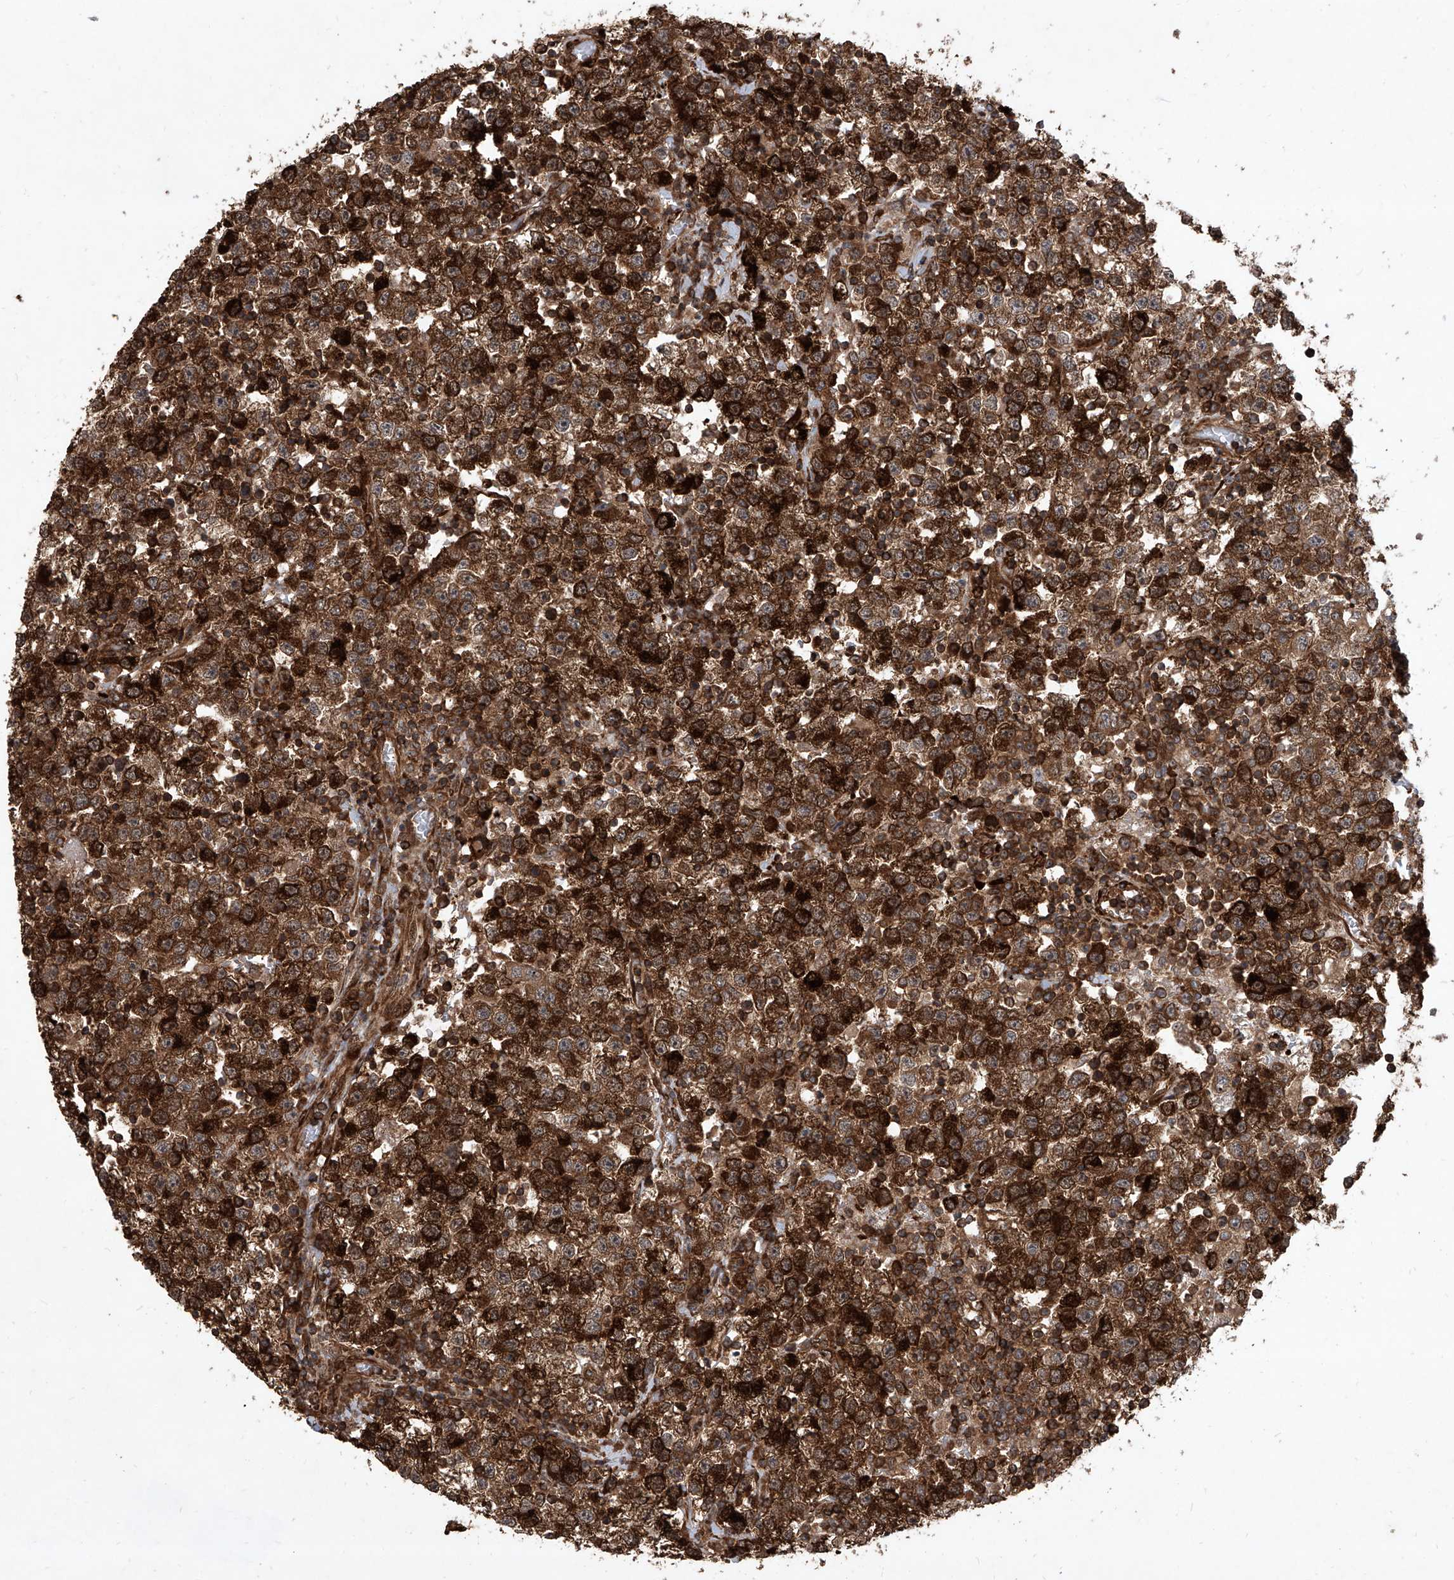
{"staining": {"intensity": "strong", "quantity": ">75%", "location": "cytoplasmic/membranous,nuclear"}, "tissue": "testis cancer", "cell_type": "Tumor cells", "image_type": "cancer", "snomed": [{"axis": "morphology", "description": "Seminoma, NOS"}, {"axis": "topography", "description": "Testis"}], "caption": "A brown stain shows strong cytoplasmic/membranous and nuclear positivity of a protein in human testis cancer tumor cells.", "gene": "MAGED2", "patient": {"sex": "male", "age": 22}}